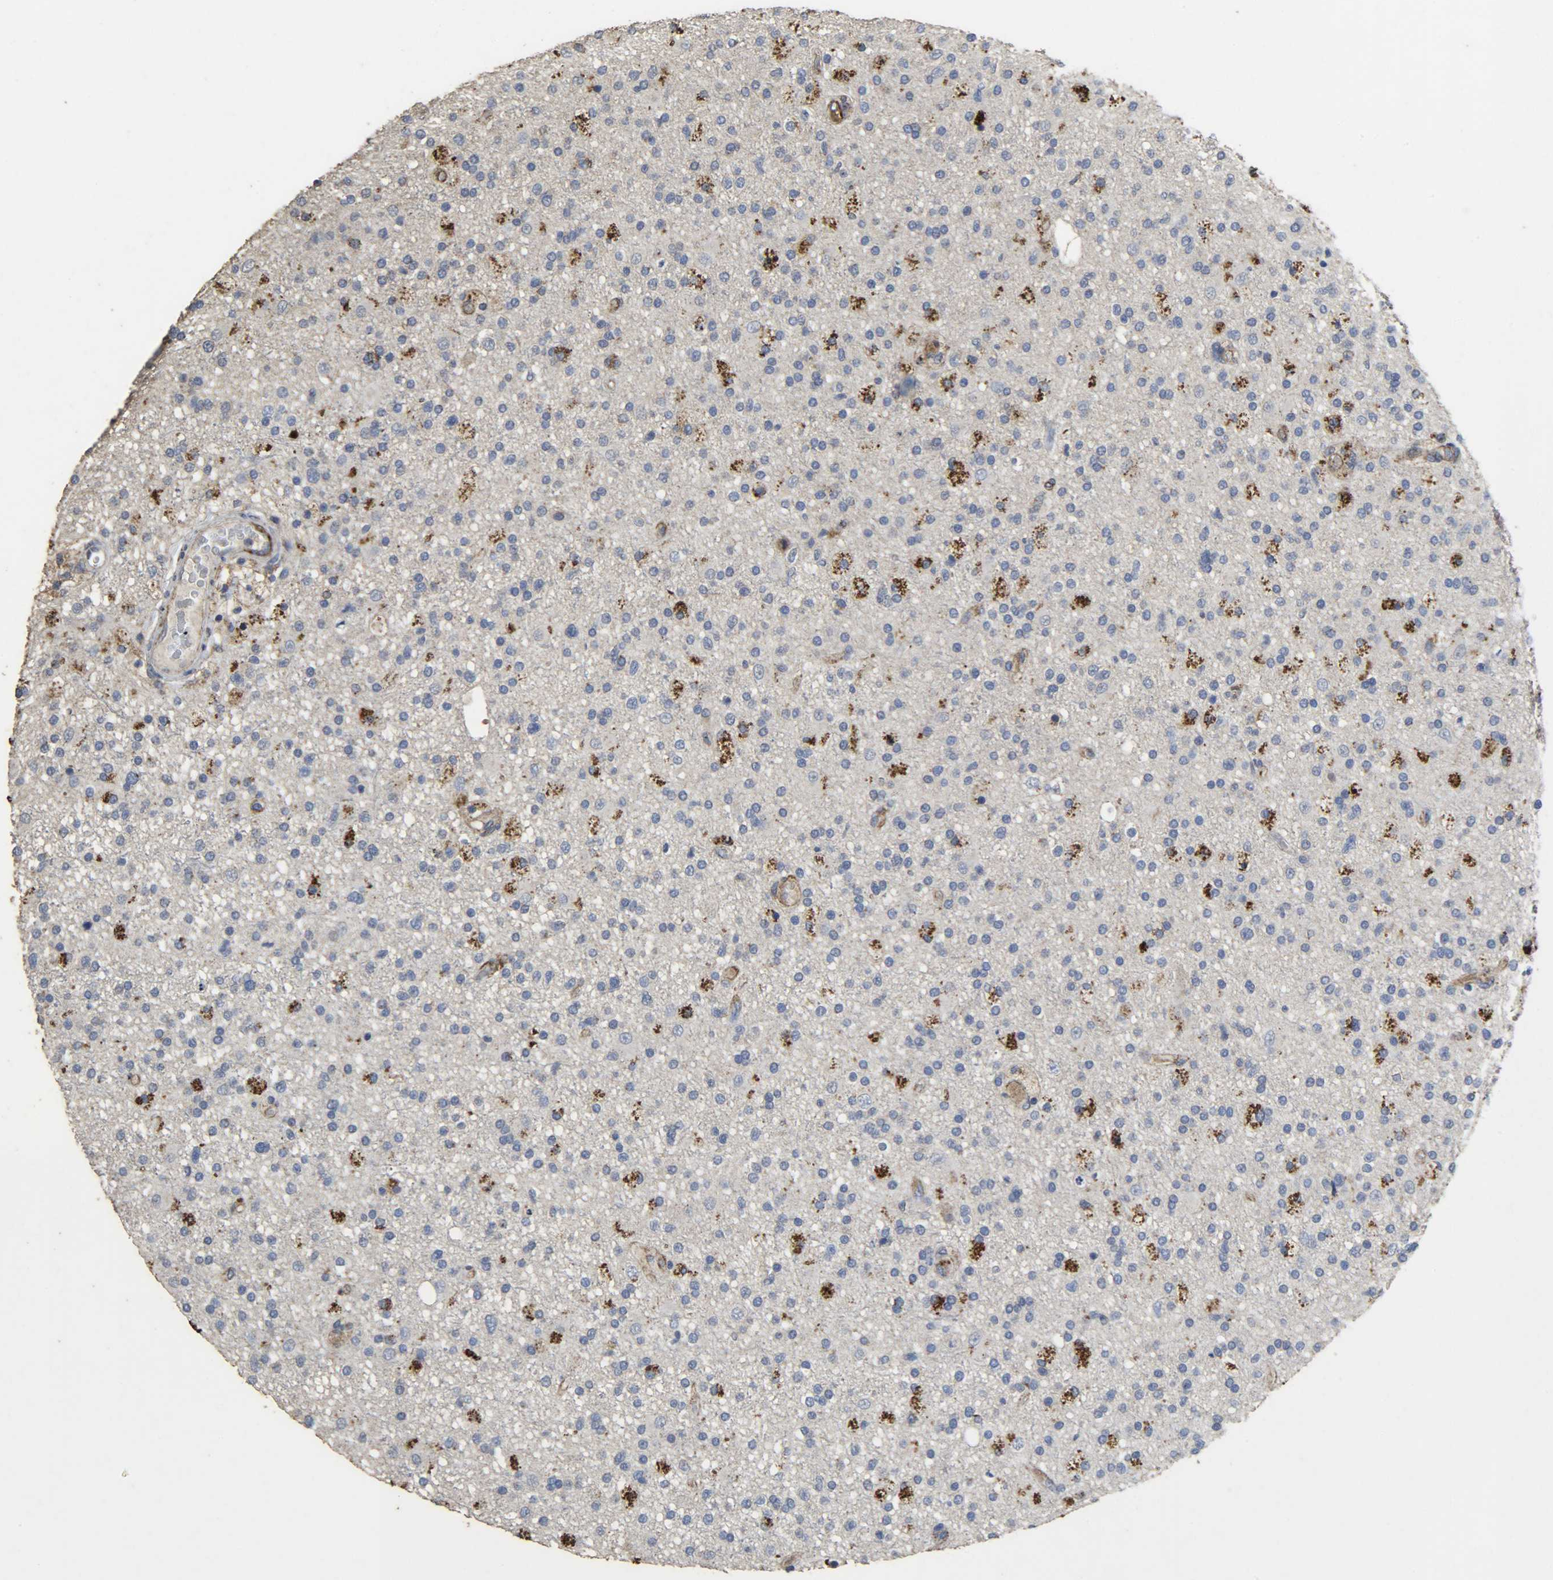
{"staining": {"intensity": "strong", "quantity": "<25%", "location": "cytoplasmic/membranous"}, "tissue": "glioma", "cell_type": "Tumor cells", "image_type": "cancer", "snomed": [{"axis": "morphology", "description": "Glioma, malignant, High grade"}, {"axis": "topography", "description": "Brain"}], "caption": "Glioma was stained to show a protein in brown. There is medium levels of strong cytoplasmic/membranous positivity in about <25% of tumor cells. The staining was performed using DAB (3,3'-diaminobenzidine) to visualize the protein expression in brown, while the nuclei were stained in blue with hematoxylin (Magnification: 20x).", "gene": "TPM4", "patient": {"sex": "male", "age": 33}}